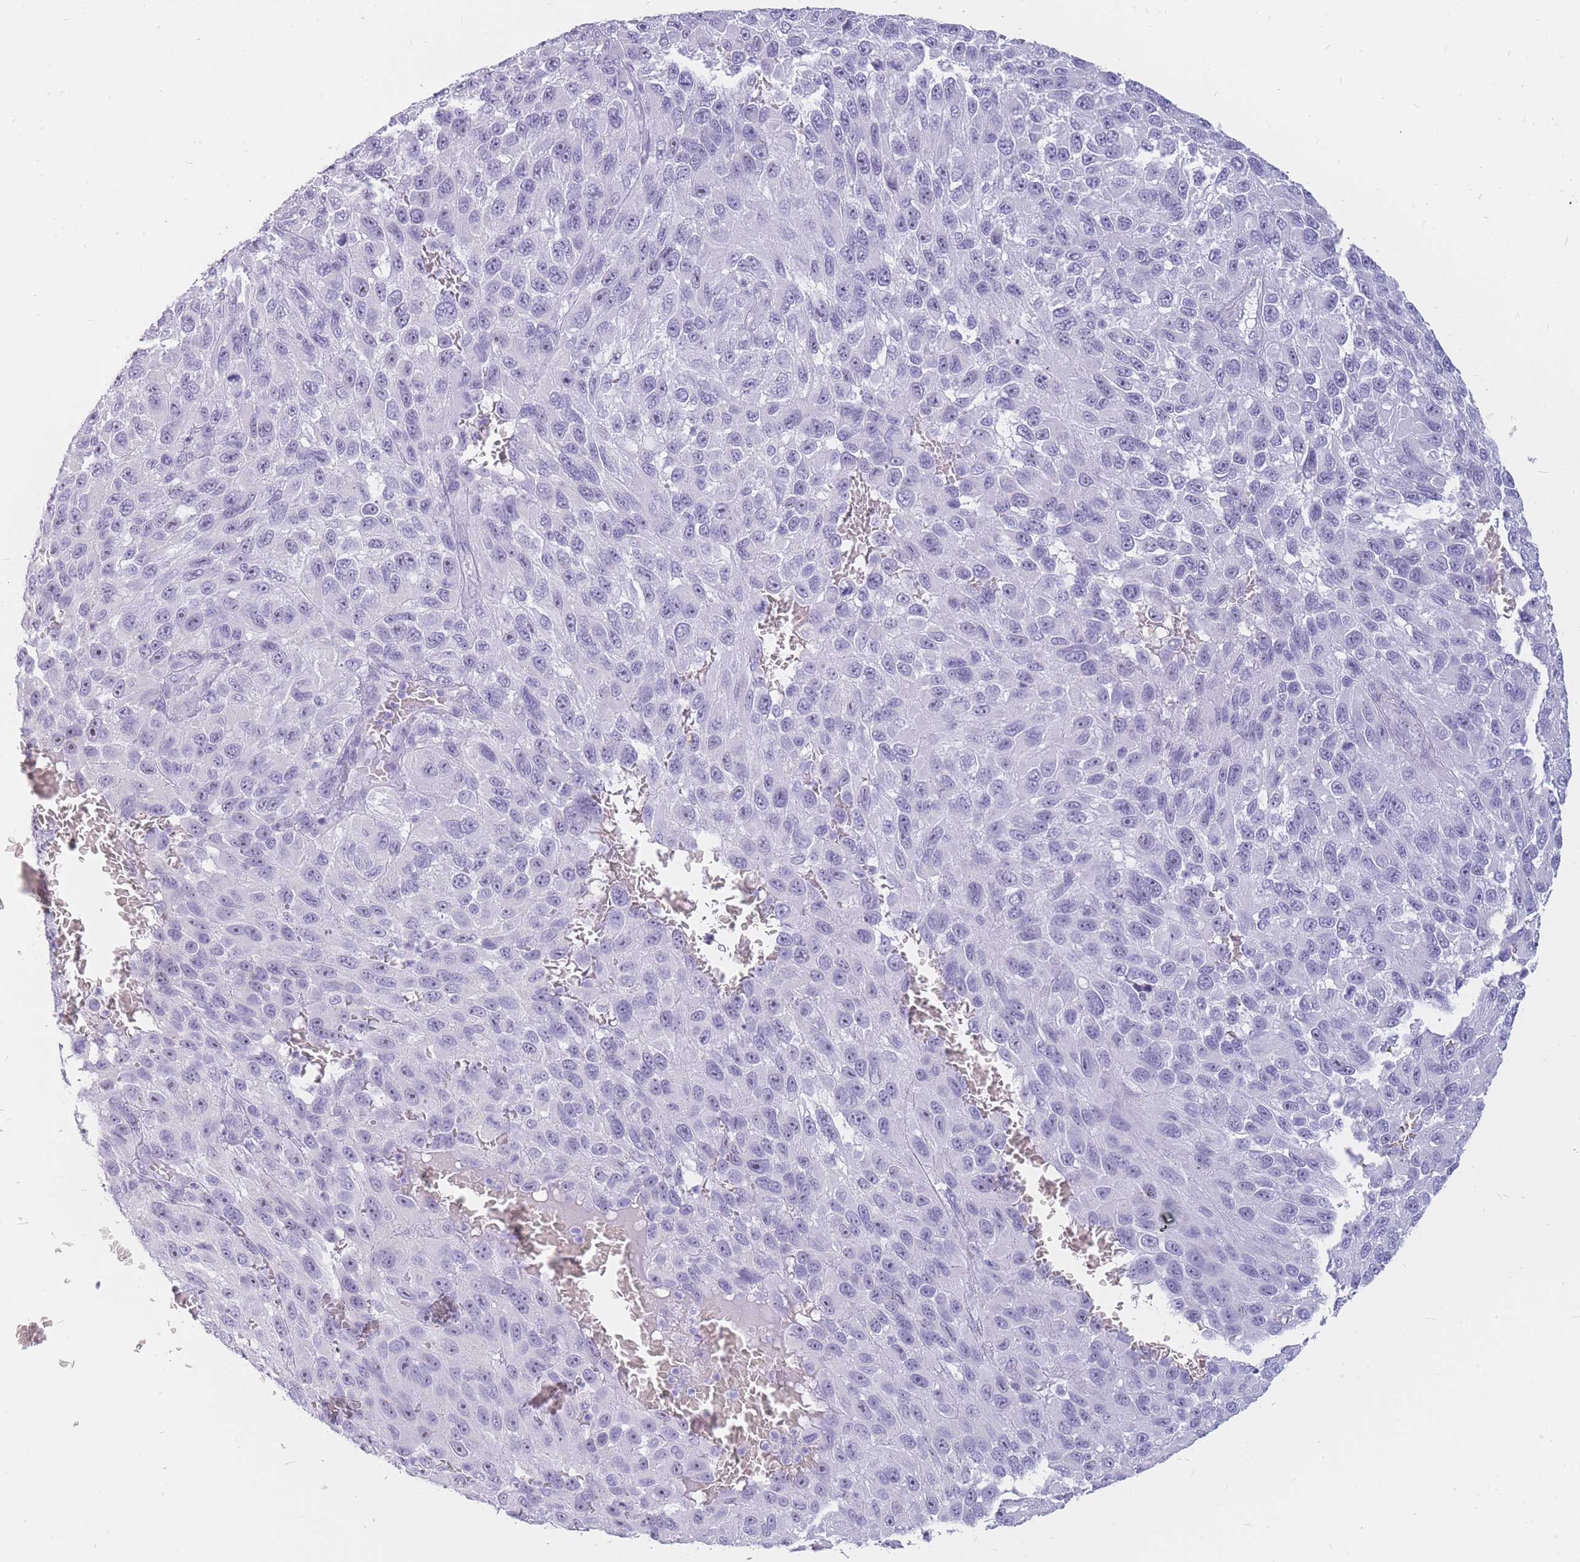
{"staining": {"intensity": "negative", "quantity": "none", "location": "none"}, "tissue": "melanoma", "cell_type": "Tumor cells", "image_type": "cancer", "snomed": [{"axis": "morphology", "description": "Malignant melanoma, NOS"}, {"axis": "topography", "description": "Skin"}], "caption": "IHC of melanoma demonstrates no positivity in tumor cells. (DAB (3,3'-diaminobenzidine) immunohistochemistry (IHC) visualized using brightfield microscopy, high magnification).", "gene": "INS", "patient": {"sex": "female", "age": 96}}